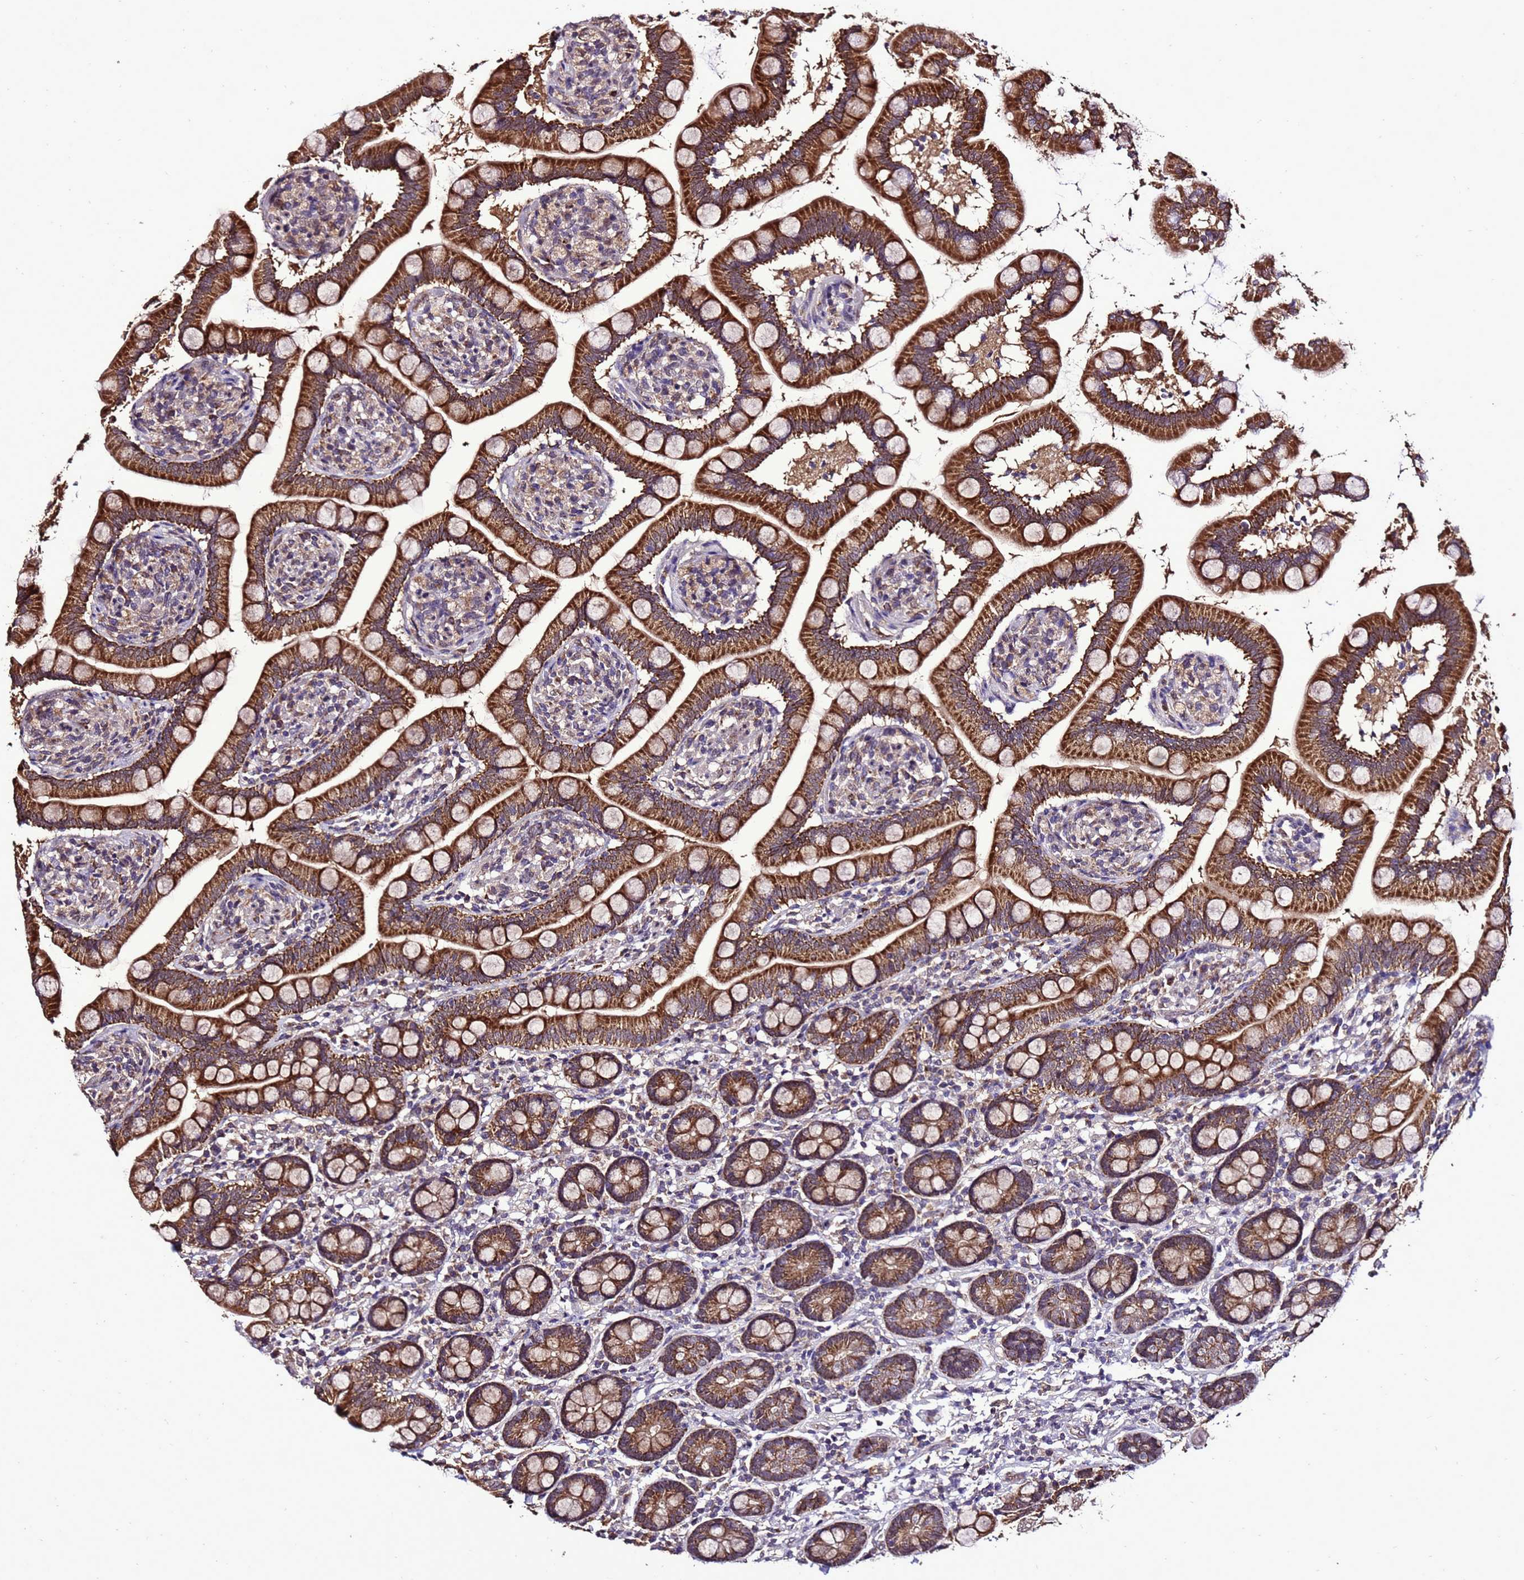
{"staining": {"intensity": "strong", "quantity": ">75%", "location": "cytoplasmic/membranous"}, "tissue": "small intestine", "cell_type": "Glandular cells", "image_type": "normal", "snomed": [{"axis": "morphology", "description": "Normal tissue, NOS"}, {"axis": "topography", "description": "Small intestine"}], "caption": "Strong cytoplasmic/membranous positivity is seen in approximately >75% of glandular cells in normal small intestine. (DAB = brown stain, brightfield microscopy at high magnification).", "gene": "ZNF329", "patient": {"sex": "female", "age": 64}}